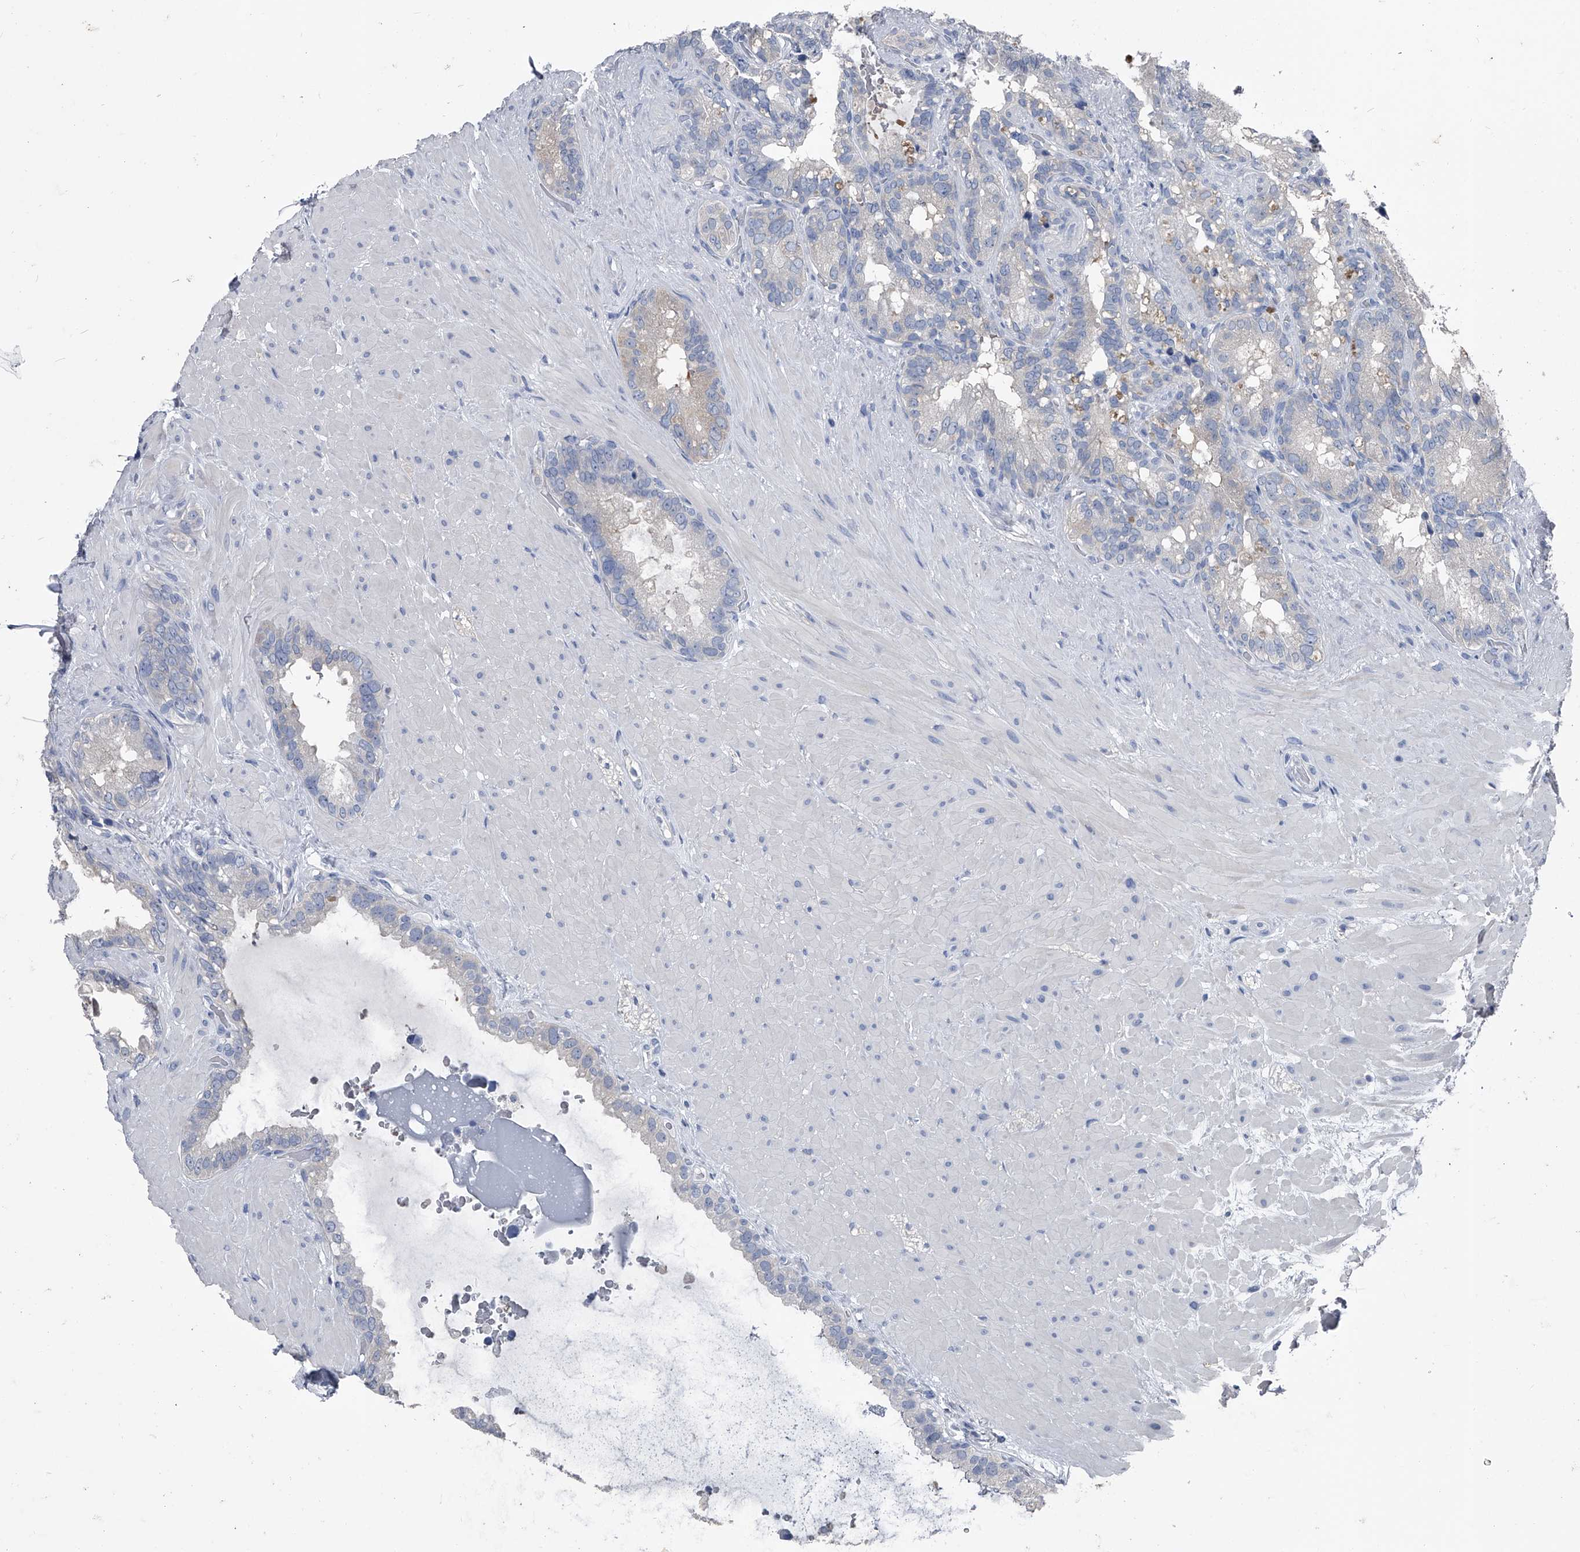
{"staining": {"intensity": "negative", "quantity": "none", "location": "none"}, "tissue": "seminal vesicle", "cell_type": "Glandular cells", "image_type": "normal", "snomed": [{"axis": "morphology", "description": "Normal tissue, NOS"}, {"axis": "topography", "description": "Seminal veicle"}], "caption": "Immunohistochemistry (IHC) micrograph of unremarkable seminal vesicle: human seminal vesicle stained with DAB reveals no significant protein staining in glandular cells.", "gene": "KIF13A", "patient": {"sex": "male", "age": 80}}